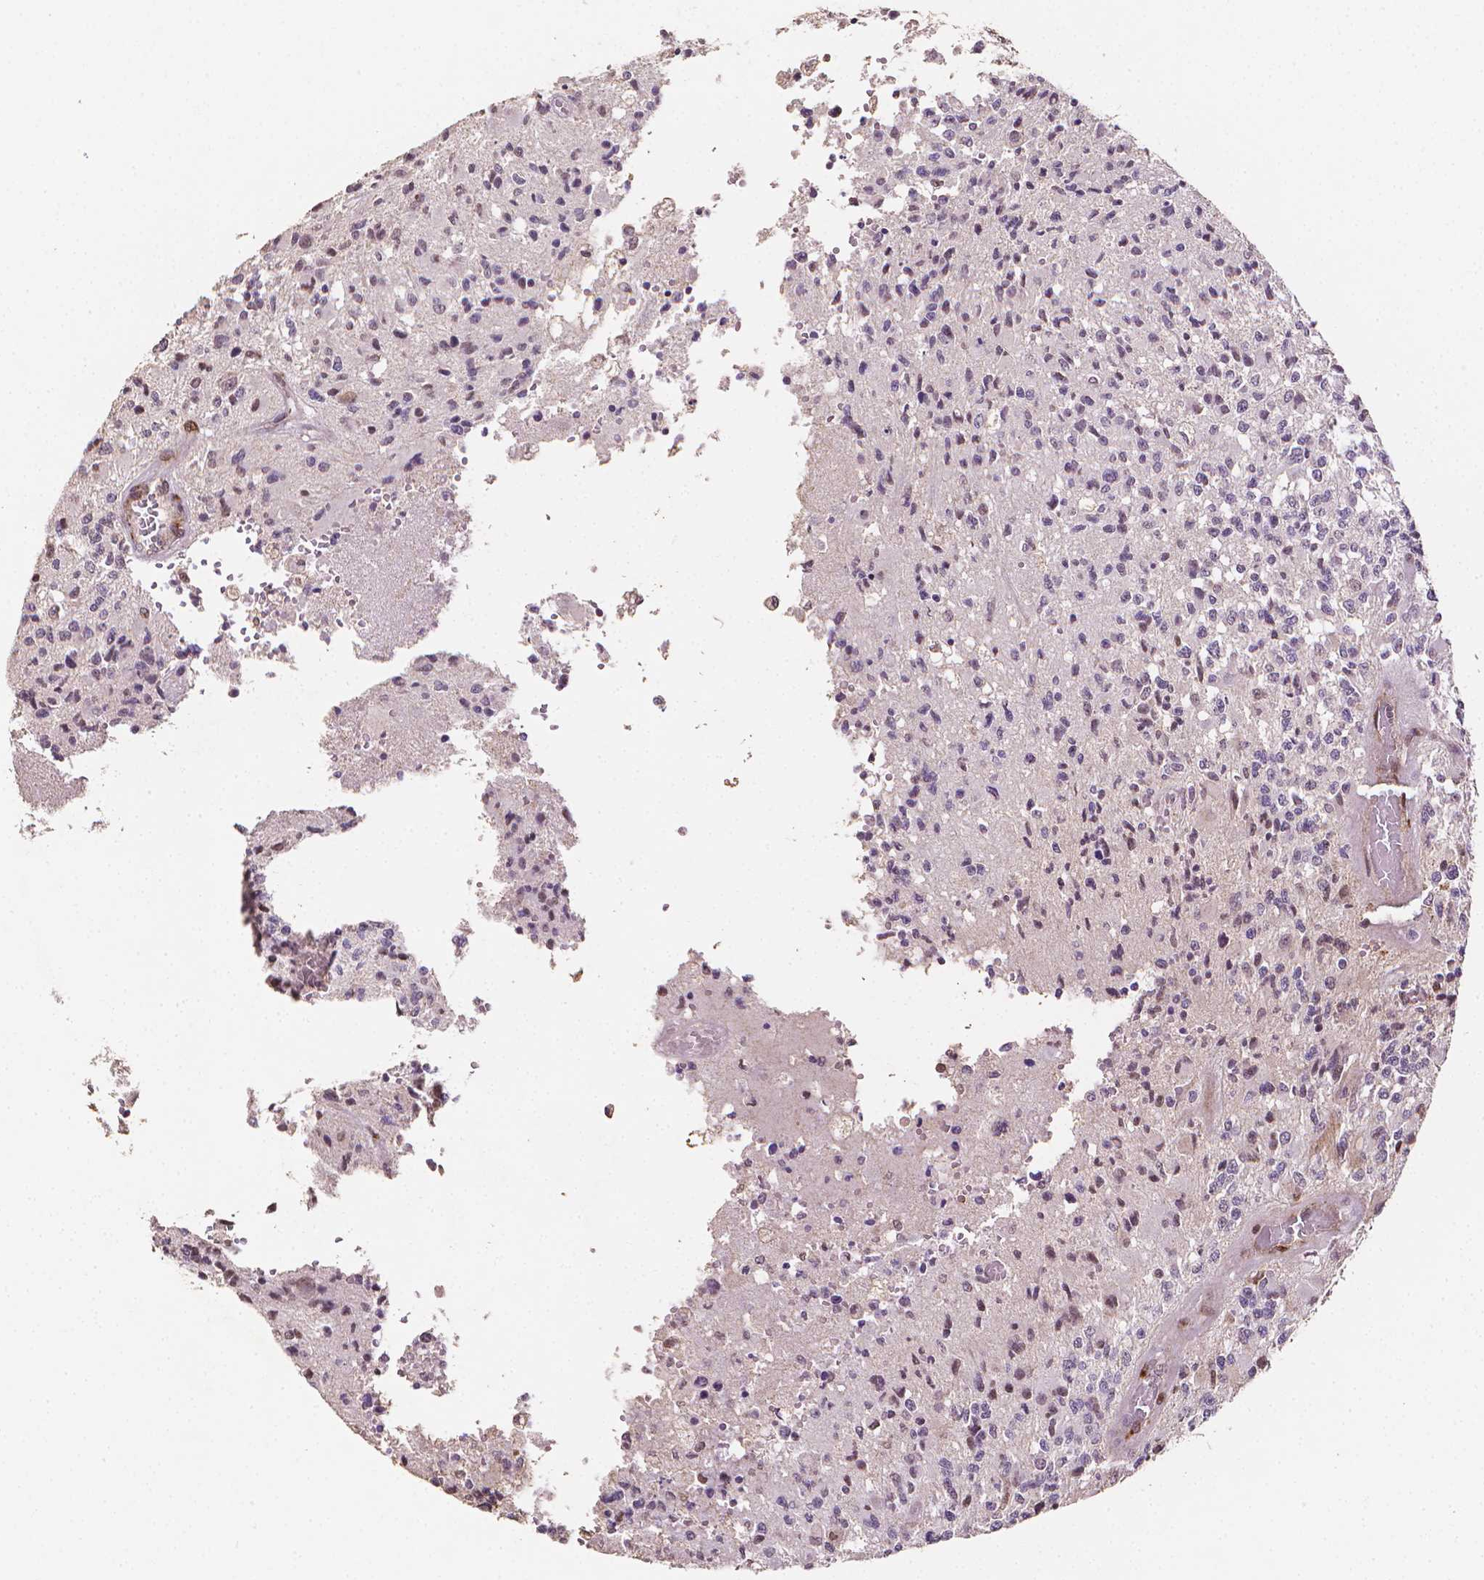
{"staining": {"intensity": "negative", "quantity": "none", "location": "none"}, "tissue": "glioma", "cell_type": "Tumor cells", "image_type": "cancer", "snomed": [{"axis": "morphology", "description": "Glioma, malignant, High grade"}, {"axis": "topography", "description": "Brain"}], "caption": "Human glioma stained for a protein using immunohistochemistry exhibits no expression in tumor cells.", "gene": "DCN", "patient": {"sex": "female", "age": 63}}